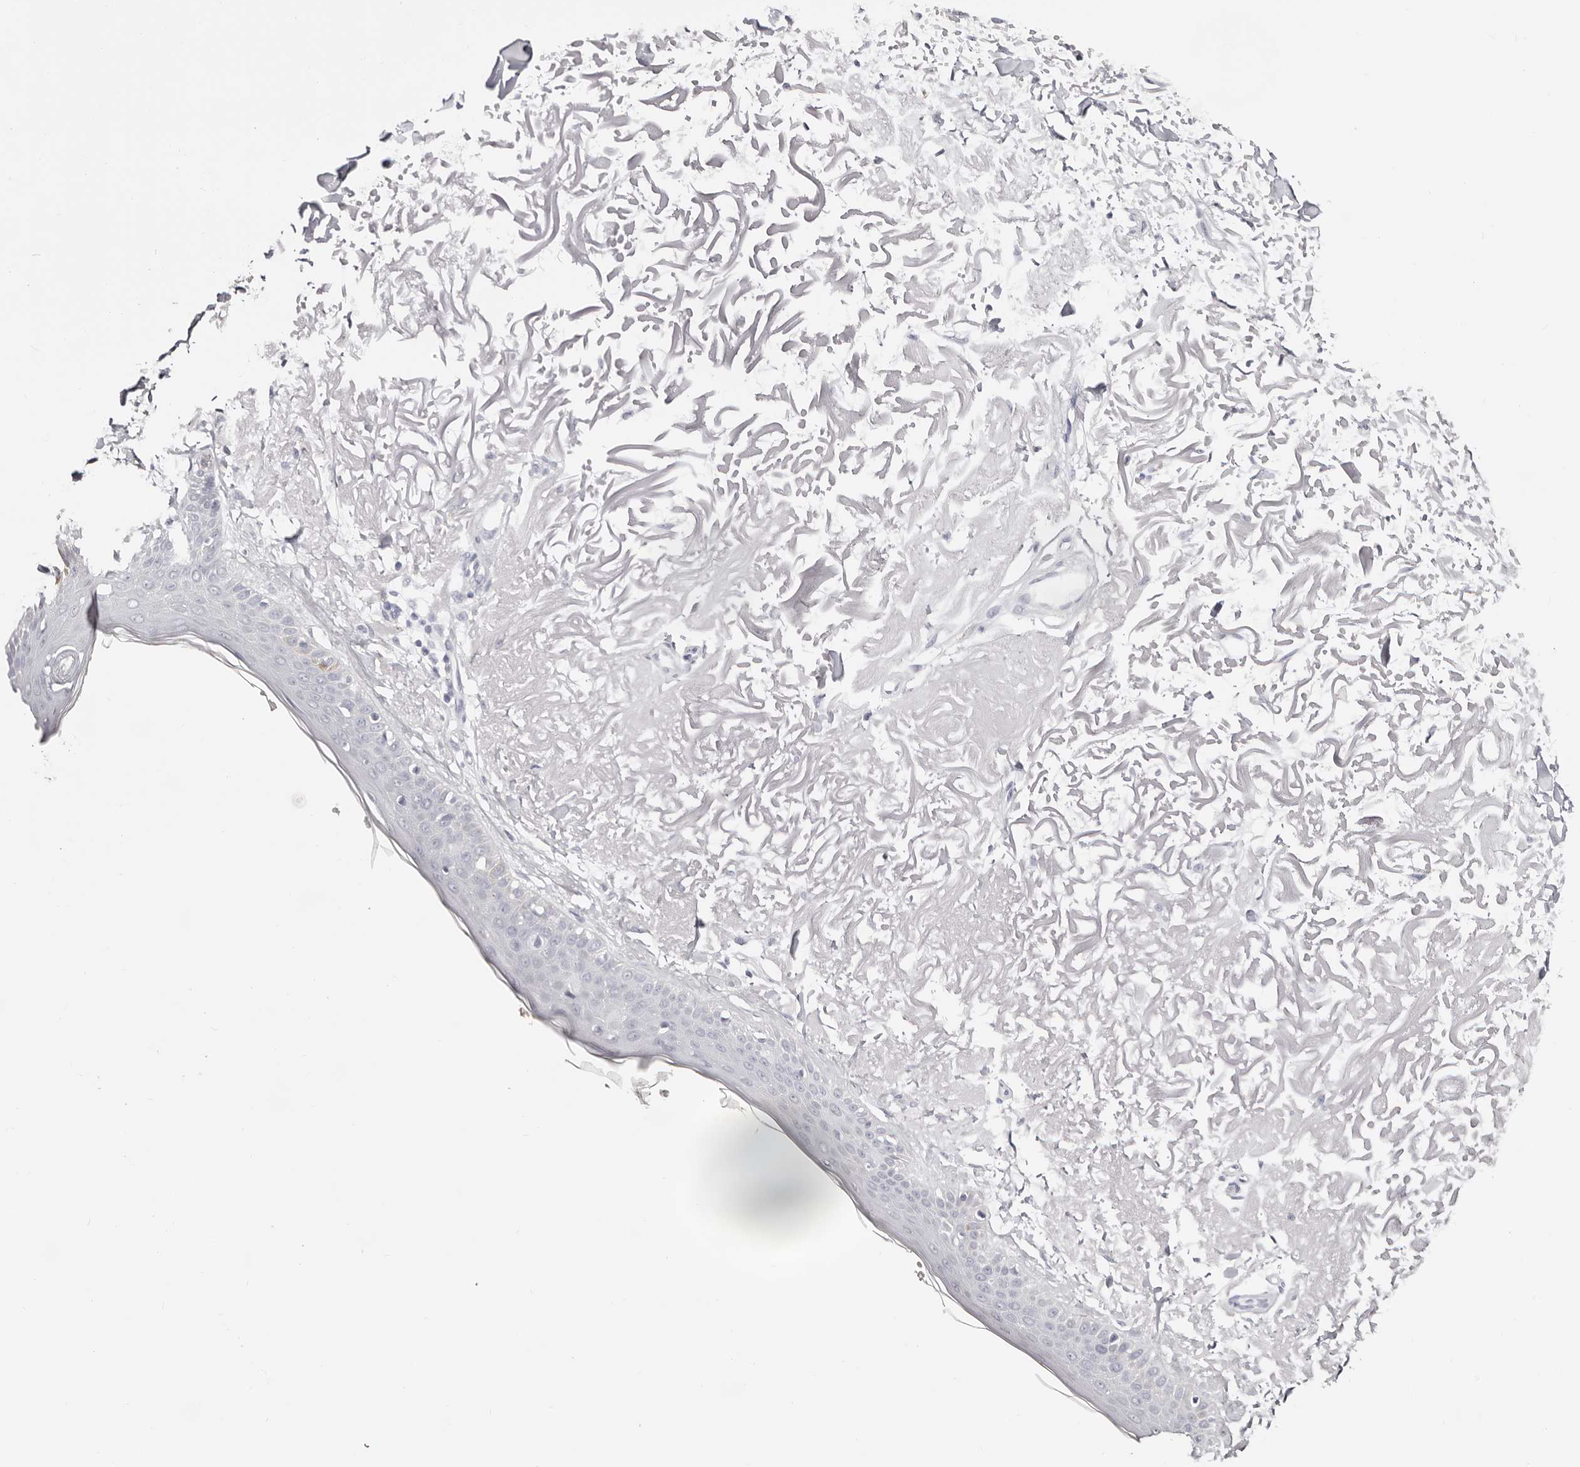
{"staining": {"intensity": "negative", "quantity": "none", "location": "none"}, "tissue": "skin", "cell_type": "Fibroblasts", "image_type": "normal", "snomed": [{"axis": "morphology", "description": "Normal tissue, NOS"}, {"axis": "topography", "description": "Skin"}, {"axis": "topography", "description": "Skeletal muscle"}], "caption": "The micrograph reveals no significant staining in fibroblasts of skin. (Brightfield microscopy of DAB IHC at high magnification).", "gene": "AKNAD1", "patient": {"sex": "male", "age": 83}}